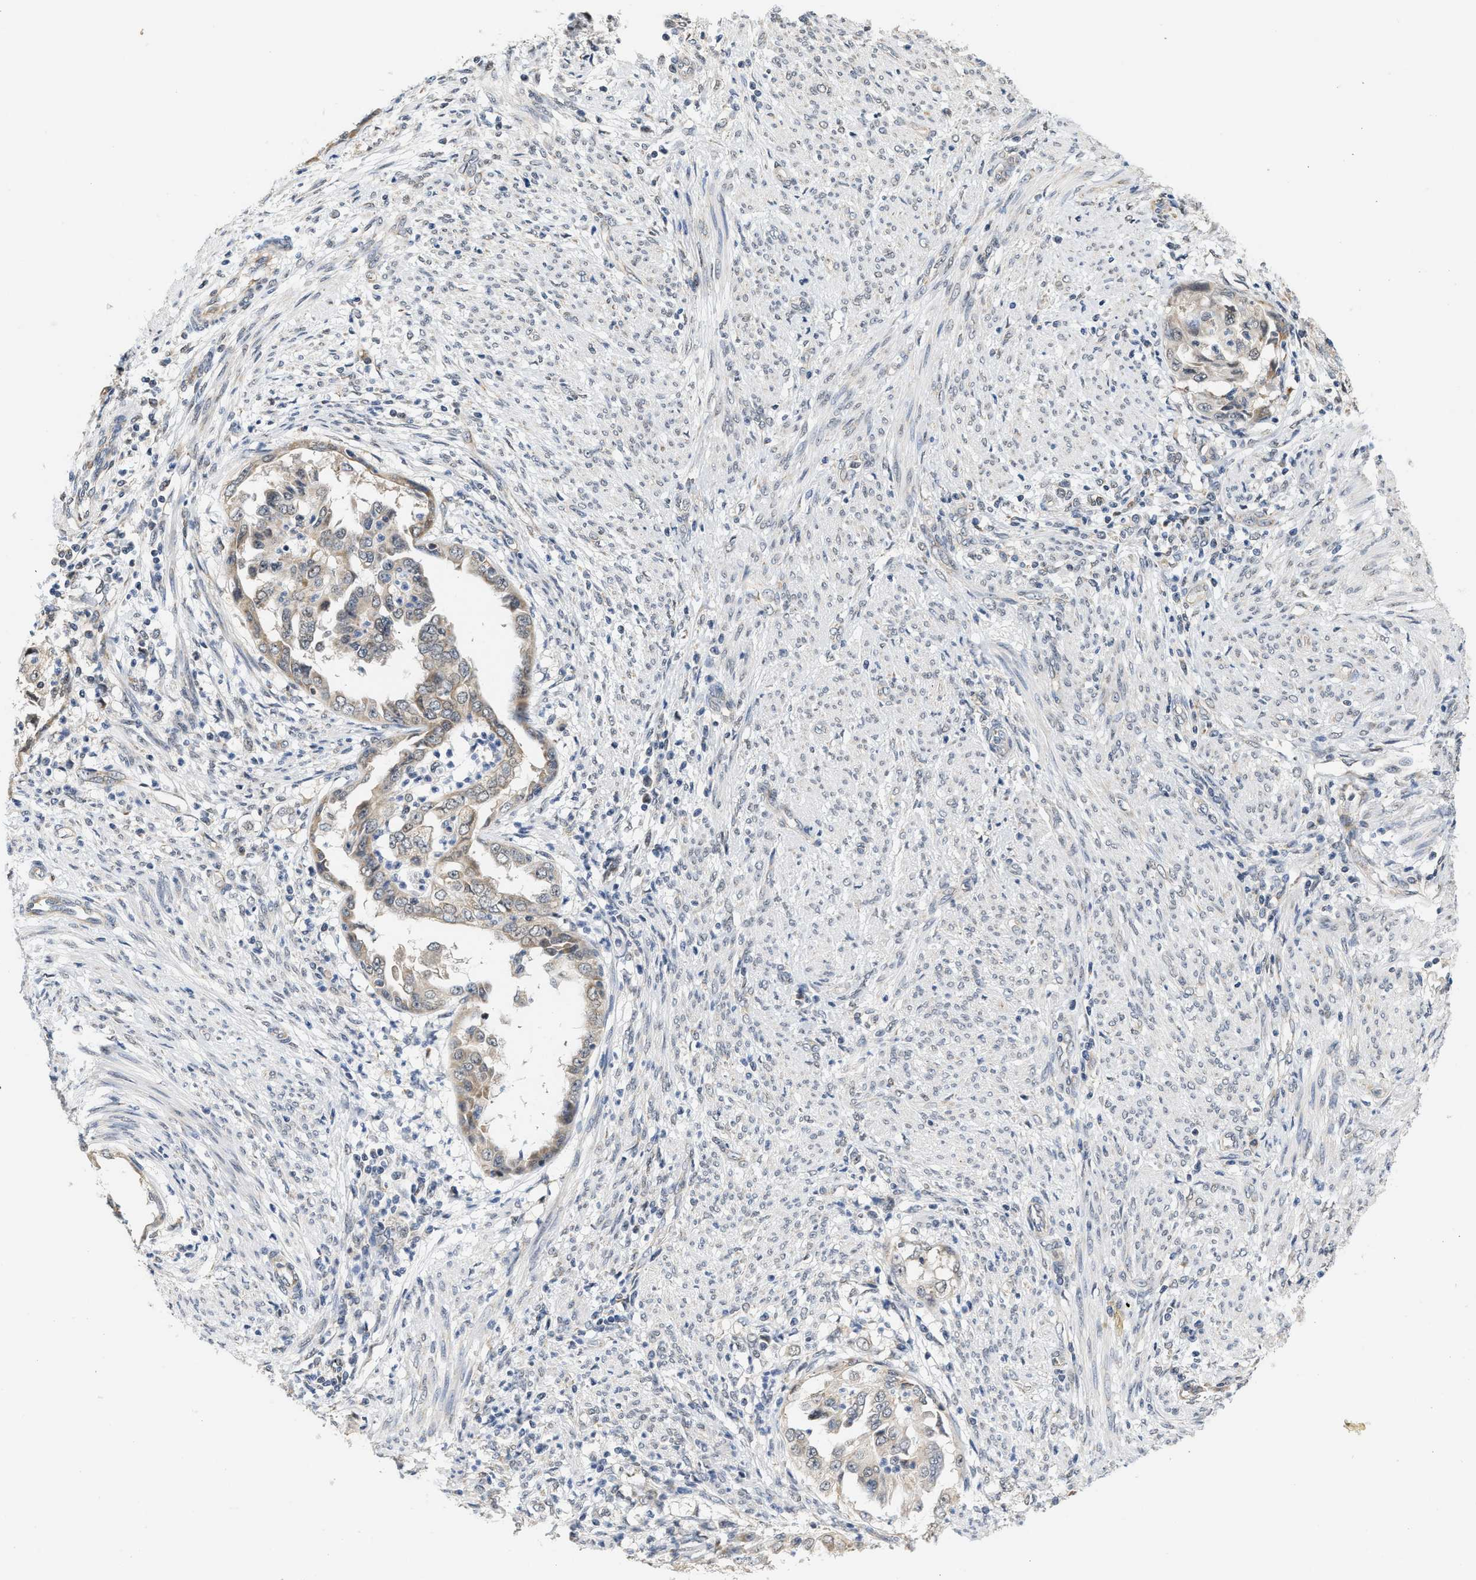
{"staining": {"intensity": "moderate", "quantity": "25%-75%", "location": "cytoplasmic/membranous"}, "tissue": "endometrial cancer", "cell_type": "Tumor cells", "image_type": "cancer", "snomed": [{"axis": "morphology", "description": "Adenocarcinoma, NOS"}, {"axis": "topography", "description": "Endometrium"}], "caption": "Adenocarcinoma (endometrial) was stained to show a protein in brown. There is medium levels of moderate cytoplasmic/membranous positivity in approximately 25%-75% of tumor cells.", "gene": "GIGYF1", "patient": {"sex": "female", "age": 85}}